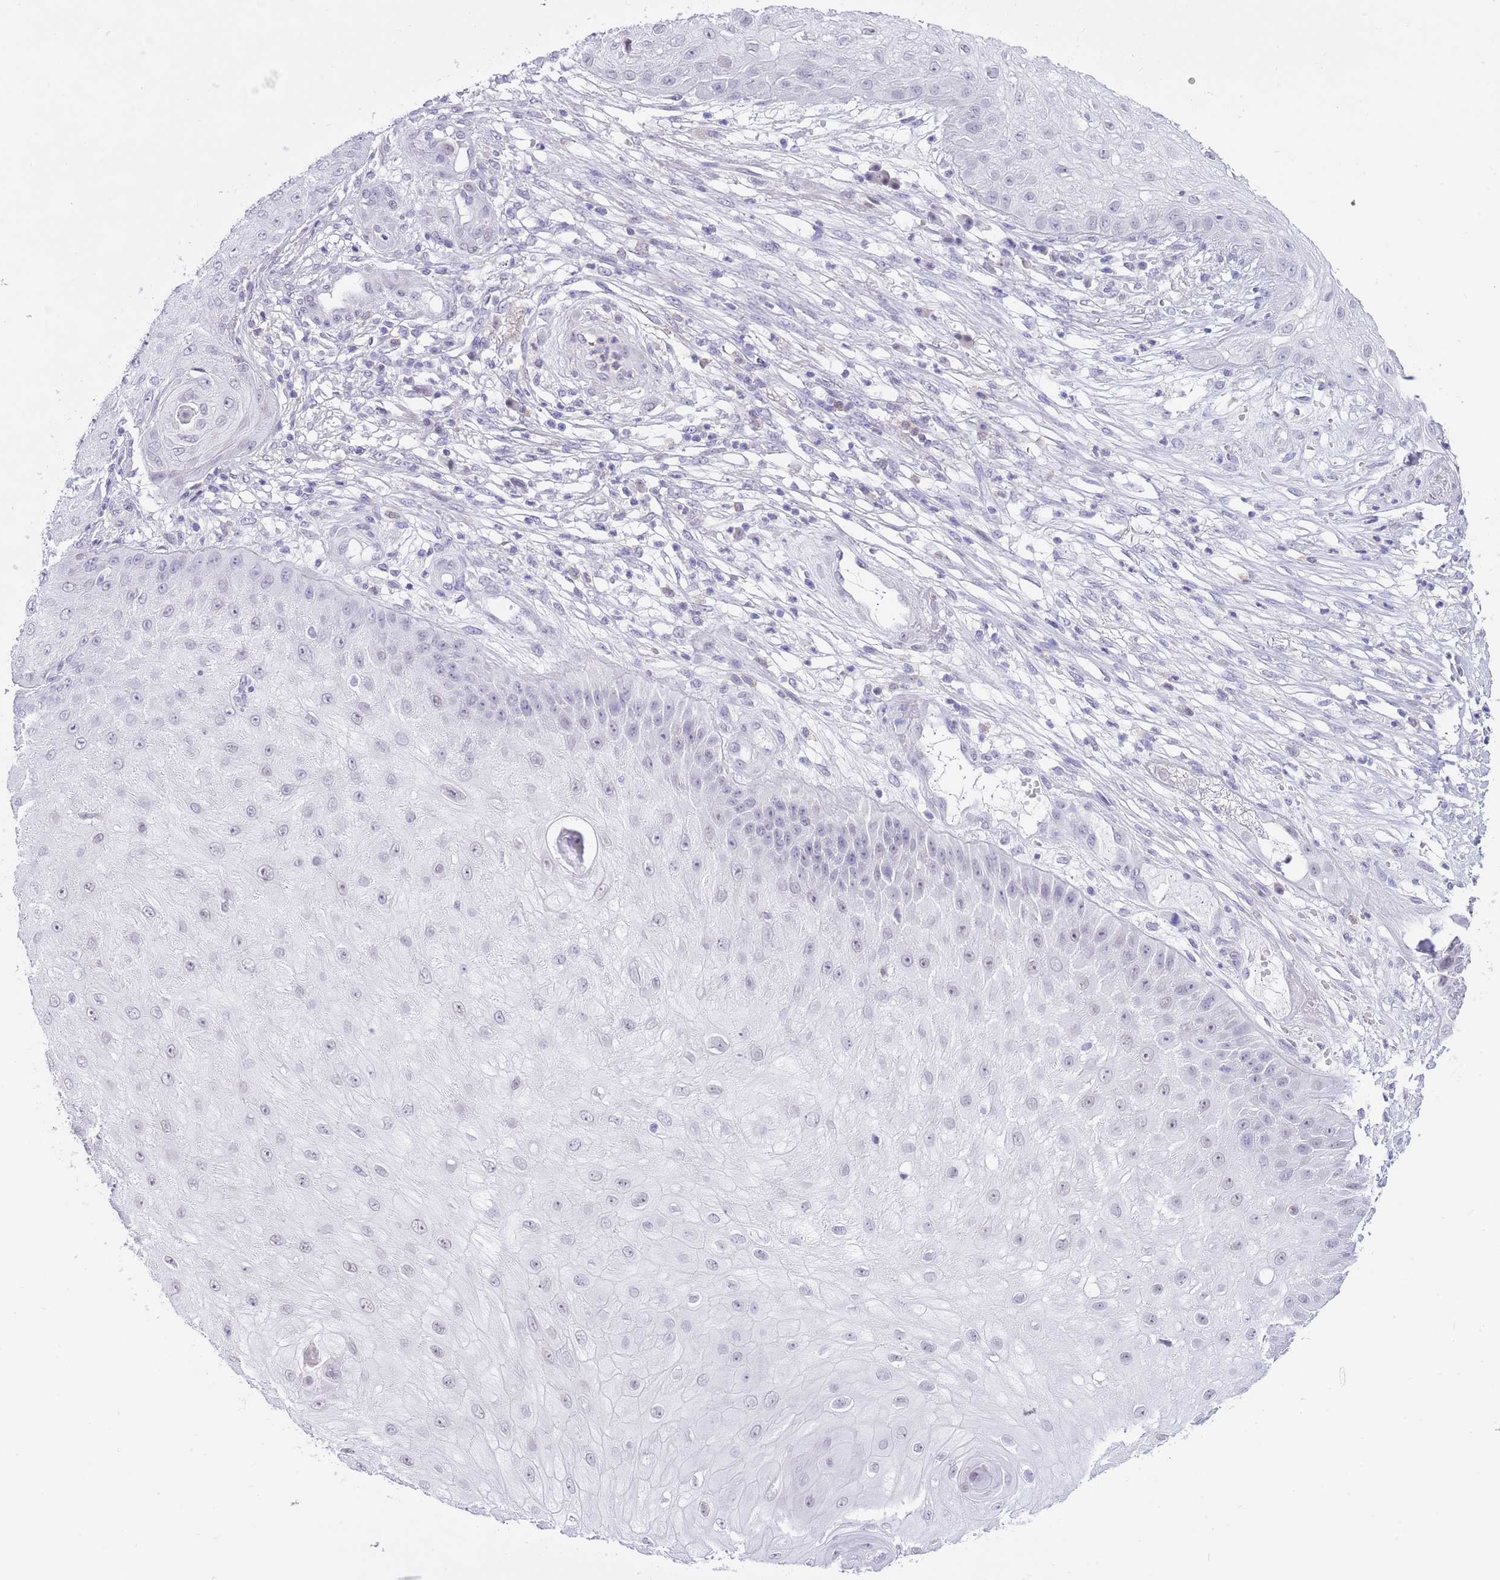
{"staining": {"intensity": "negative", "quantity": "none", "location": "none"}, "tissue": "skin cancer", "cell_type": "Tumor cells", "image_type": "cancer", "snomed": [{"axis": "morphology", "description": "Squamous cell carcinoma, NOS"}, {"axis": "topography", "description": "Skin"}], "caption": "DAB (3,3'-diaminobenzidine) immunohistochemical staining of squamous cell carcinoma (skin) displays no significant expression in tumor cells.", "gene": "PPP1R17", "patient": {"sex": "male", "age": 70}}